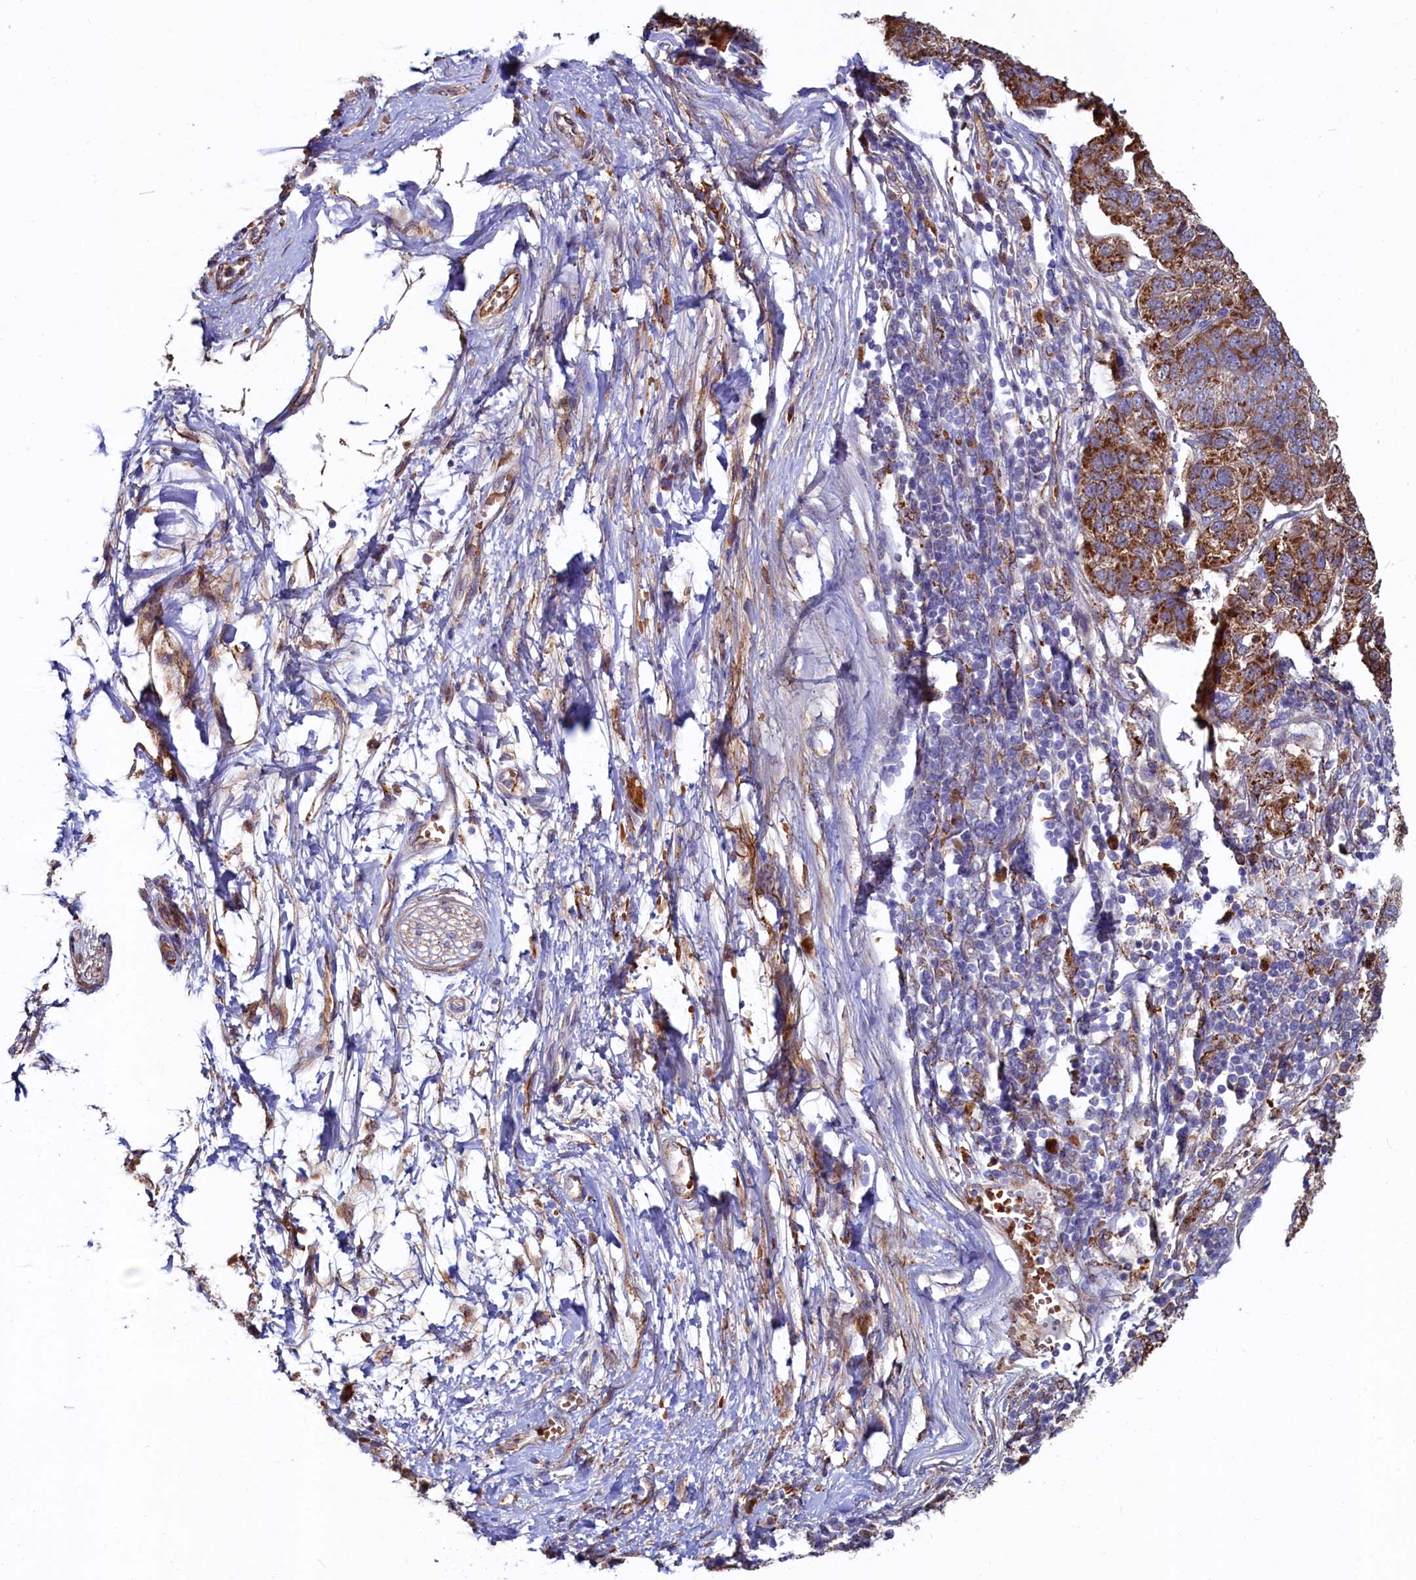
{"staining": {"intensity": "moderate", "quantity": ">75%", "location": "cytoplasmic/membranous"}, "tissue": "pancreatic cancer", "cell_type": "Tumor cells", "image_type": "cancer", "snomed": [{"axis": "morphology", "description": "Adenocarcinoma, NOS"}, {"axis": "topography", "description": "Pancreas"}], "caption": "Protein staining exhibits moderate cytoplasmic/membranous positivity in approximately >75% of tumor cells in pancreatic cancer. The protein of interest is shown in brown color, while the nuclei are stained blue.", "gene": "ASTE1", "patient": {"sex": "female", "age": 61}}